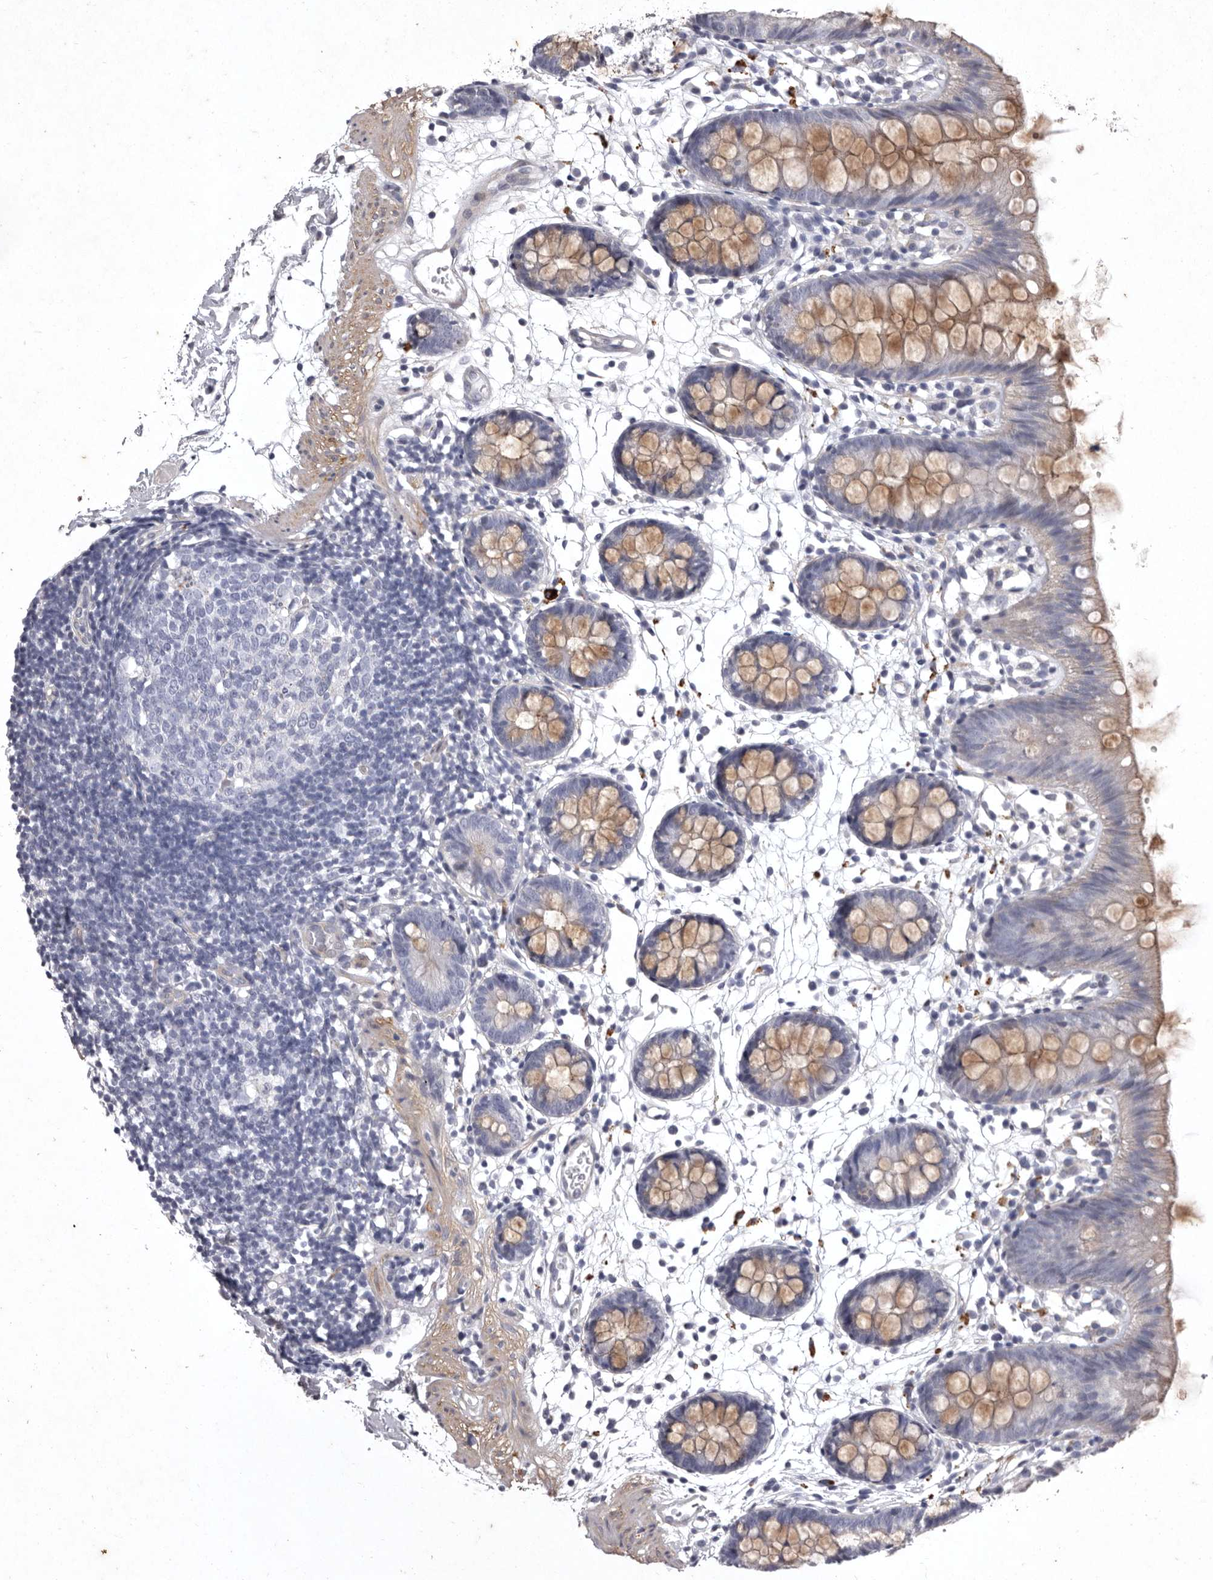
{"staining": {"intensity": "weak", "quantity": "25%-75%", "location": "cytoplasmic/membranous"}, "tissue": "colon", "cell_type": "Endothelial cells", "image_type": "normal", "snomed": [{"axis": "morphology", "description": "Normal tissue, NOS"}, {"axis": "topography", "description": "Colon"}], "caption": "Endothelial cells exhibit low levels of weak cytoplasmic/membranous positivity in about 25%-75% of cells in normal colon. Ihc stains the protein in brown and the nuclei are stained blue.", "gene": "NKAIN4", "patient": {"sex": "male", "age": 56}}